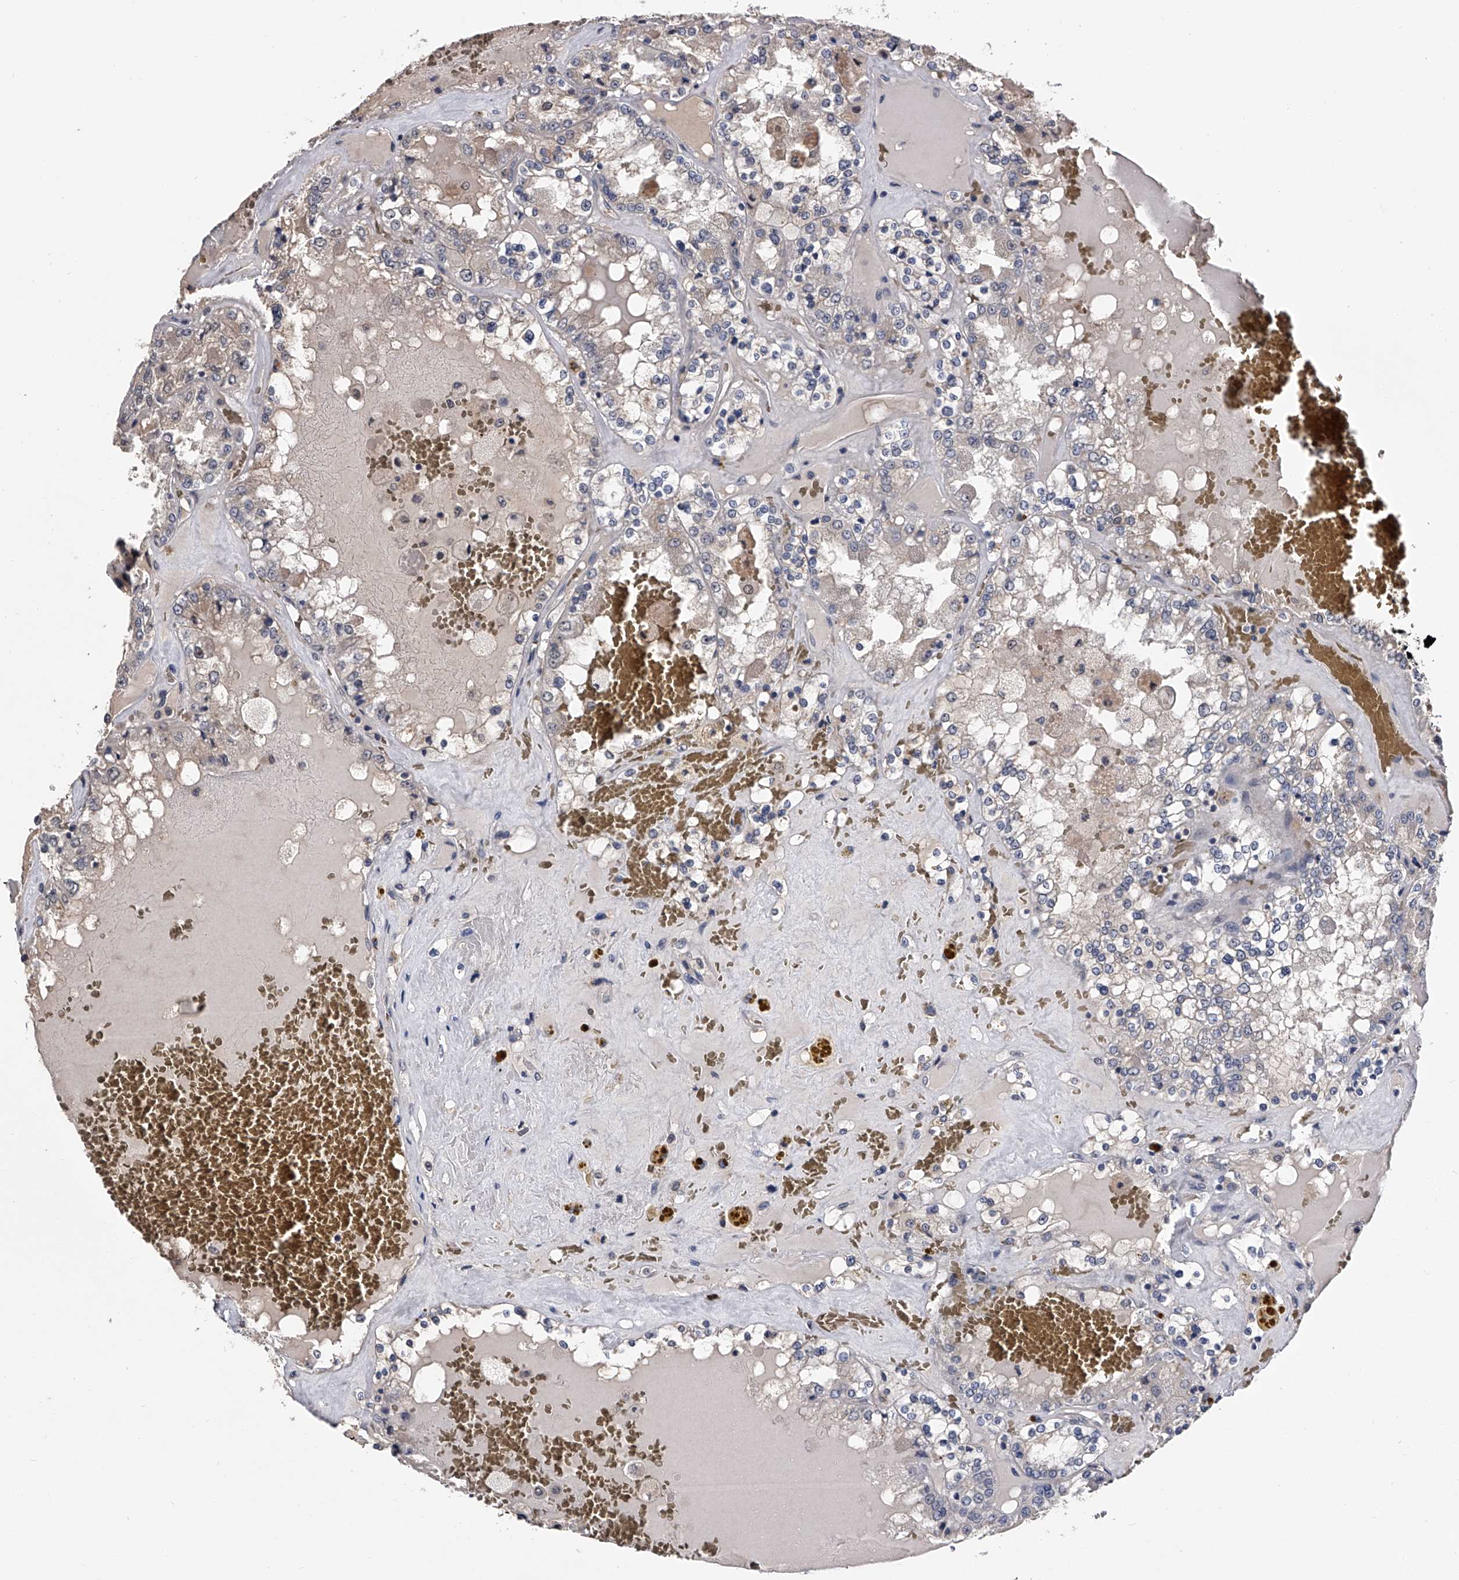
{"staining": {"intensity": "negative", "quantity": "none", "location": "none"}, "tissue": "renal cancer", "cell_type": "Tumor cells", "image_type": "cancer", "snomed": [{"axis": "morphology", "description": "Adenocarcinoma, NOS"}, {"axis": "topography", "description": "Kidney"}], "caption": "Immunohistochemical staining of human renal cancer (adenocarcinoma) shows no significant positivity in tumor cells.", "gene": "EFCAB7", "patient": {"sex": "female", "age": 56}}